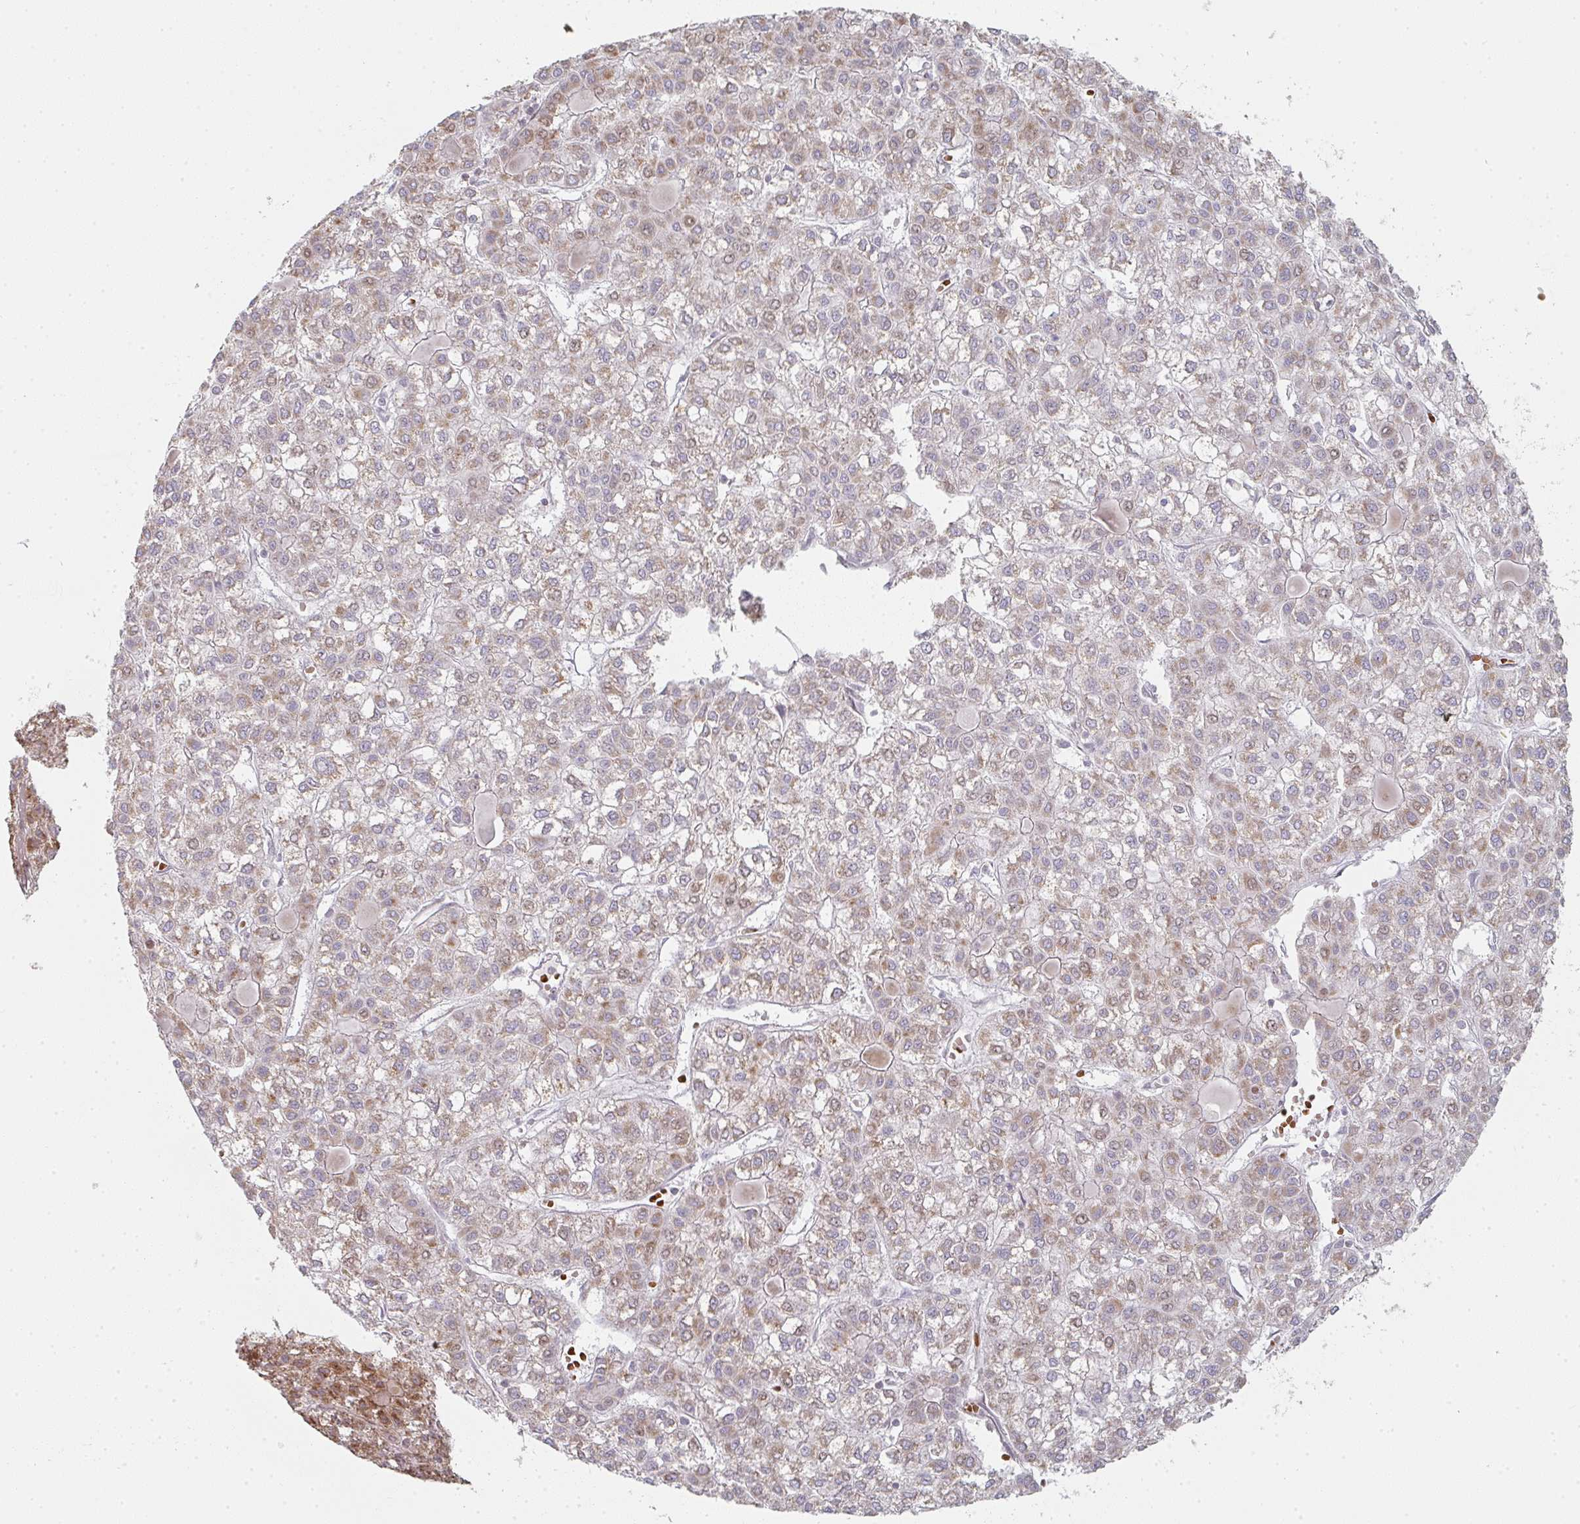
{"staining": {"intensity": "moderate", "quantity": ">75%", "location": "cytoplasmic/membranous"}, "tissue": "liver cancer", "cell_type": "Tumor cells", "image_type": "cancer", "snomed": [{"axis": "morphology", "description": "Carcinoma, Hepatocellular, NOS"}, {"axis": "topography", "description": "Liver"}], "caption": "DAB (3,3'-diaminobenzidine) immunohistochemical staining of liver cancer shows moderate cytoplasmic/membranous protein staining in approximately >75% of tumor cells.", "gene": "ZNF526", "patient": {"sex": "female", "age": 43}}